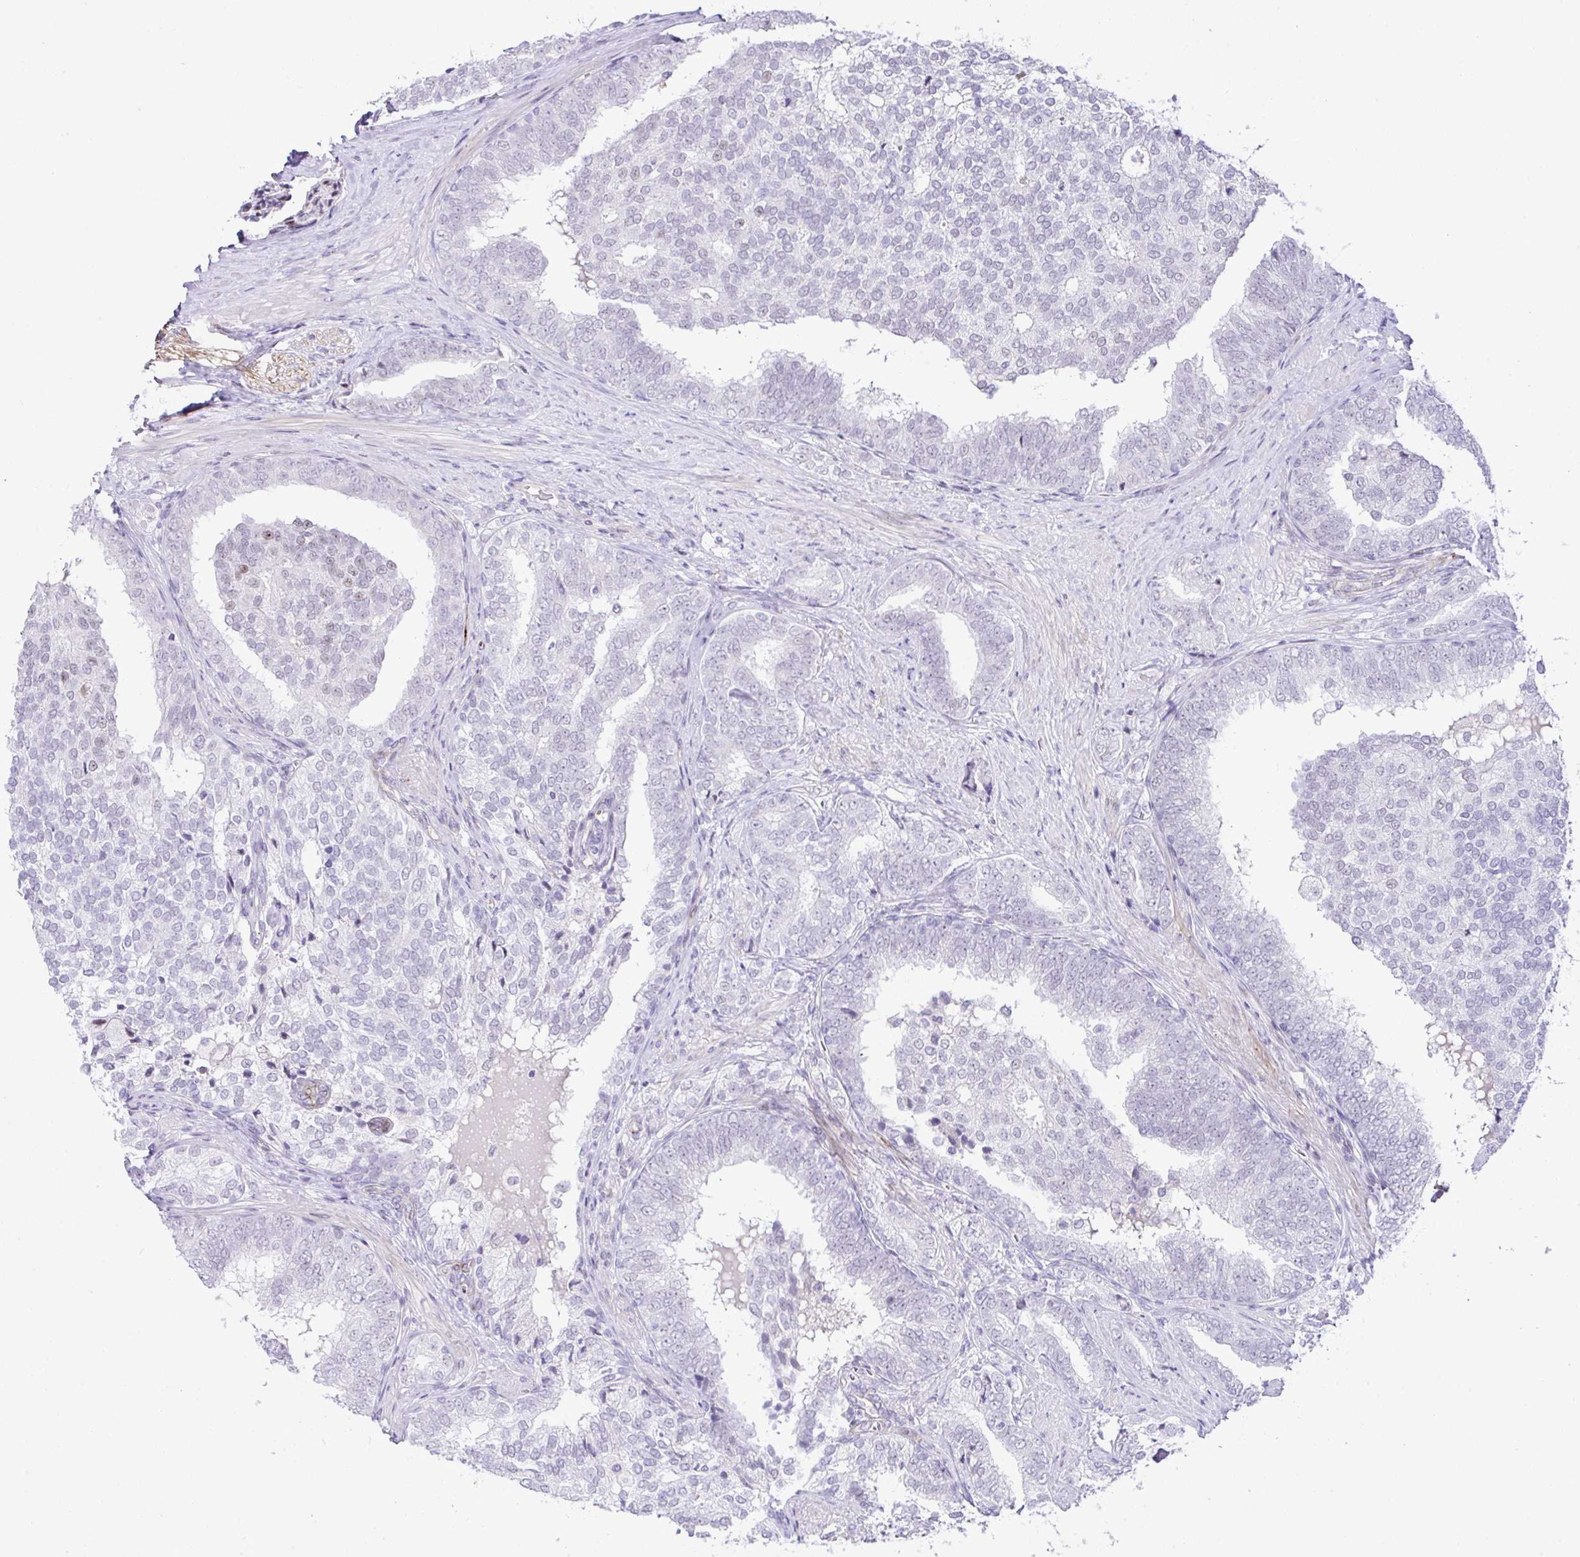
{"staining": {"intensity": "negative", "quantity": "none", "location": "none"}, "tissue": "prostate cancer", "cell_type": "Tumor cells", "image_type": "cancer", "snomed": [{"axis": "morphology", "description": "Adenocarcinoma, High grade"}, {"axis": "topography", "description": "Prostate"}], "caption": "This is a photomicrograph of IHC staining of prostate cancer (high-grade adenocarcinoma), which shows no staining in tumor cells. (DAB (3,3'-diaminobenzidine) IHC visualized using brightfield microscopy, high magnification).", "gene": "FBXO34", "patient": {"sex": "male", "age": 72}}